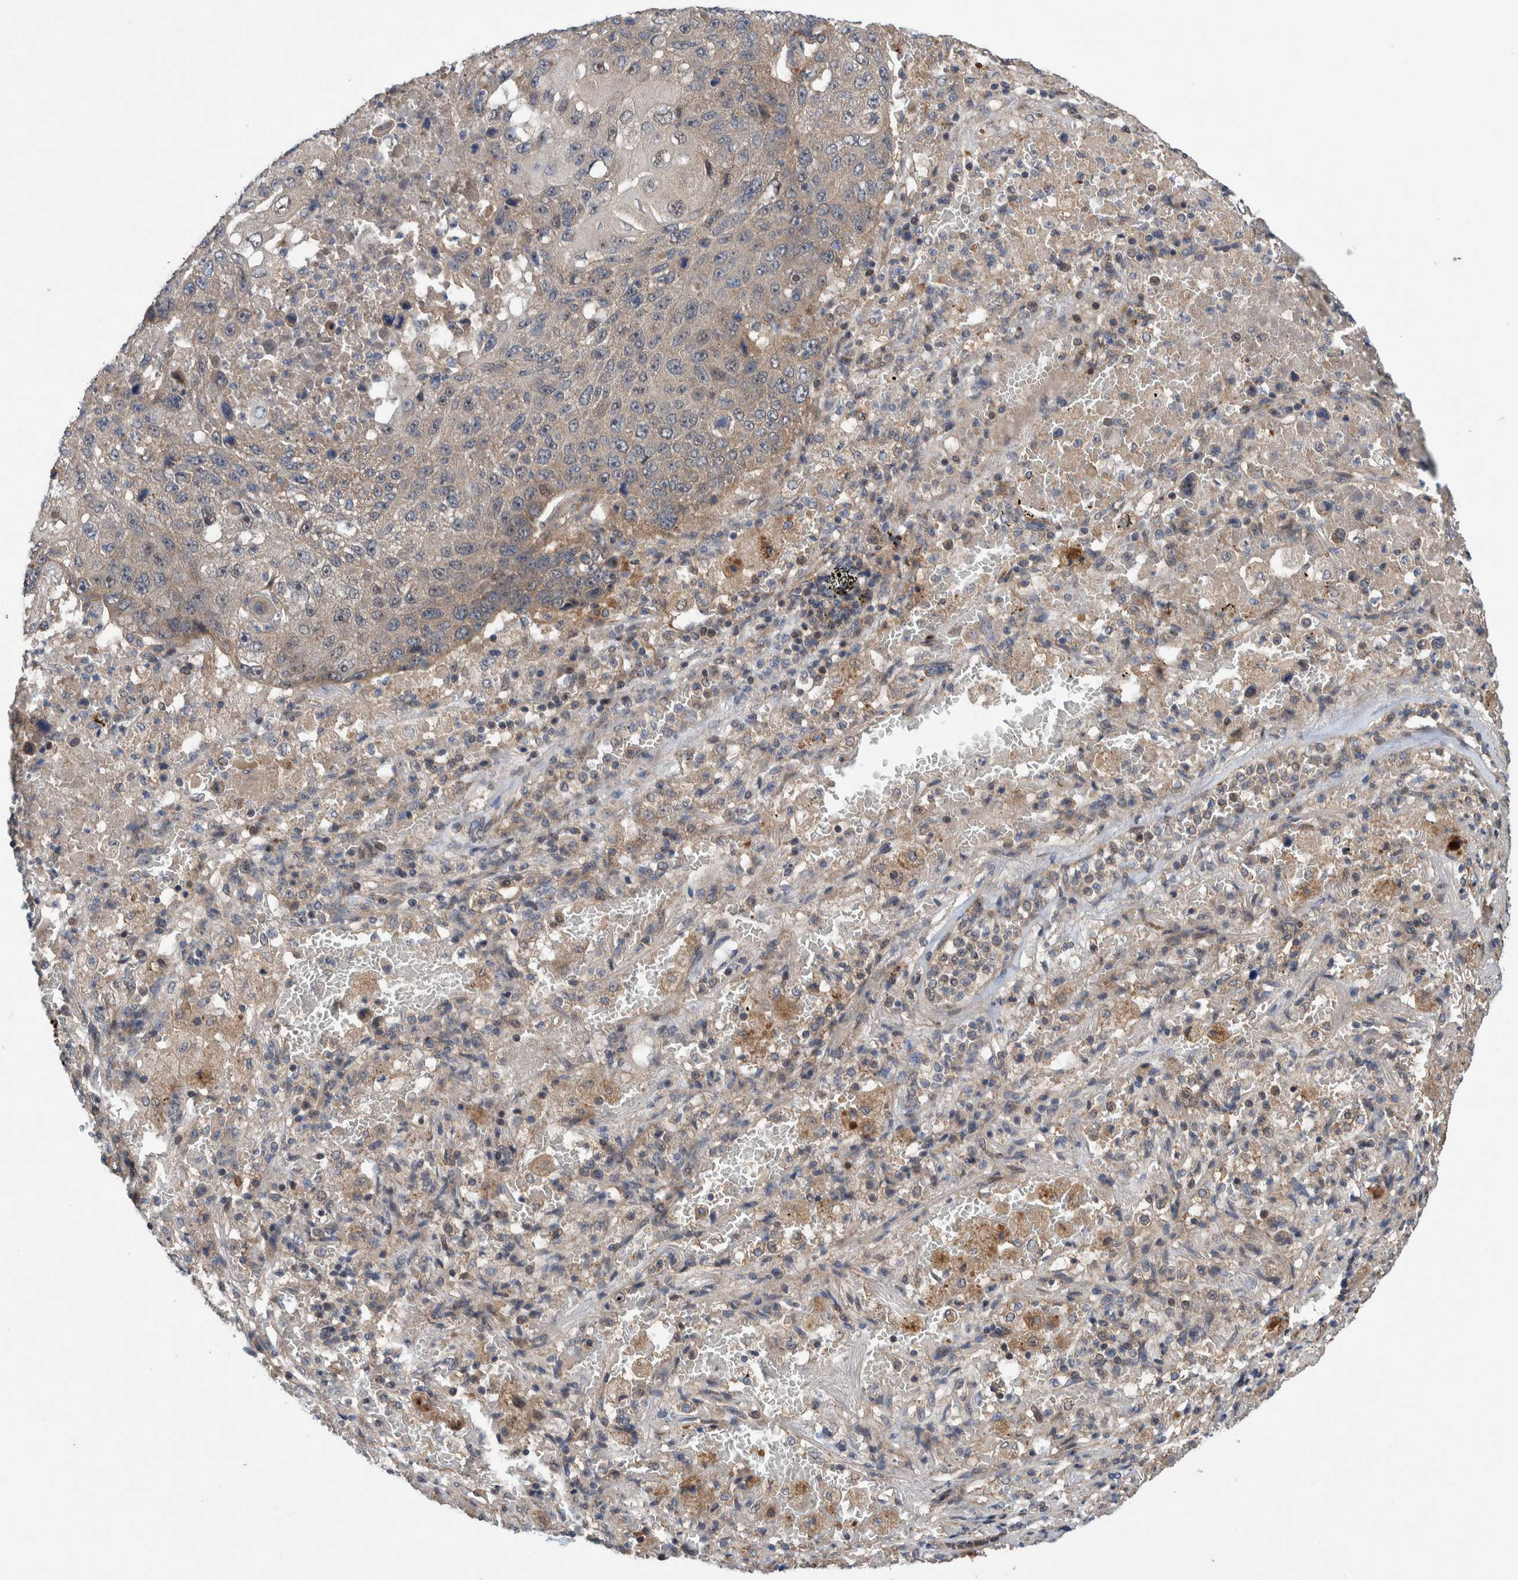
{"staining": {"intensity": "weak", "quantity": "<25%", "location": "cytoplasmic/membranous"}, "tissue": "lung cancer", "cell_type": "Tumor cells", "image_type": "cancer", "snomed": [{"axis": "morphology", "description": "Squamous cell carcinoma, NOS"}, {"axis": "topography", "description": "Lung"}], "caption": "Tumor cells are negative for protein expression in human lung cancer (squamous cell carcinoma).", "gene": "PIK3R6", "patient": {"sex": "male", "age": 61}}